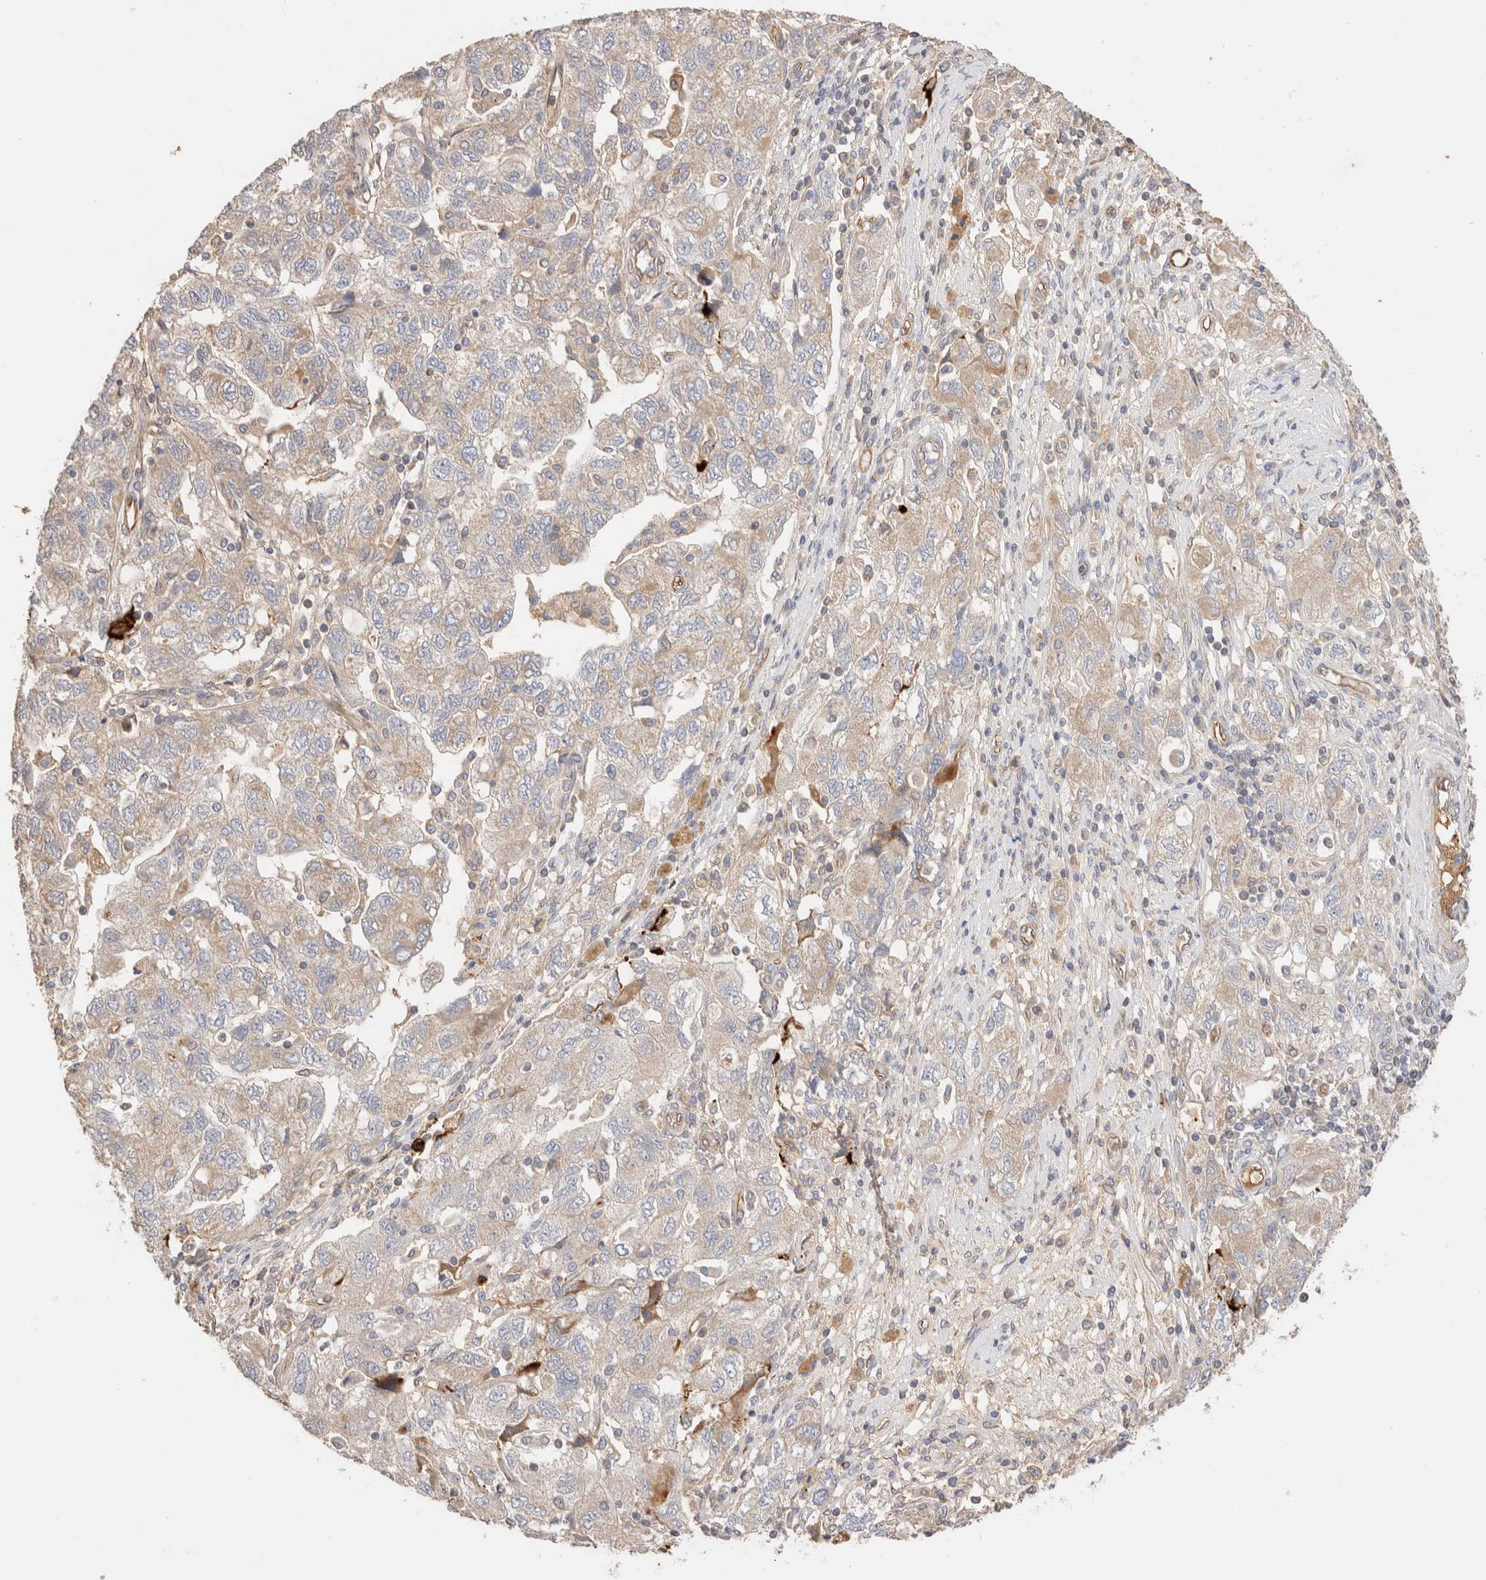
{"staining": {"intensity": "weak", "quantity": "<25%", "location": "cytoplasmic/membranous"}, "tissue": "ovarian cancer", "cell_type": "Tumor cells", "image_type": "cancer", "snomed": [{"axis": "morphology", "description": "Carcinoma, NOS"}, {"axis": "morphology", "description": "Cystadenocarcinoma, serous, NOS"}, {"axis": "topography", "description": "Ovary"}], "caption": "Immunohistochemical staining of ovarian cancer displays no significant staining in tumor cells.", "gene": "PROS1", "patient": {"sex": "female", "age": 69}}